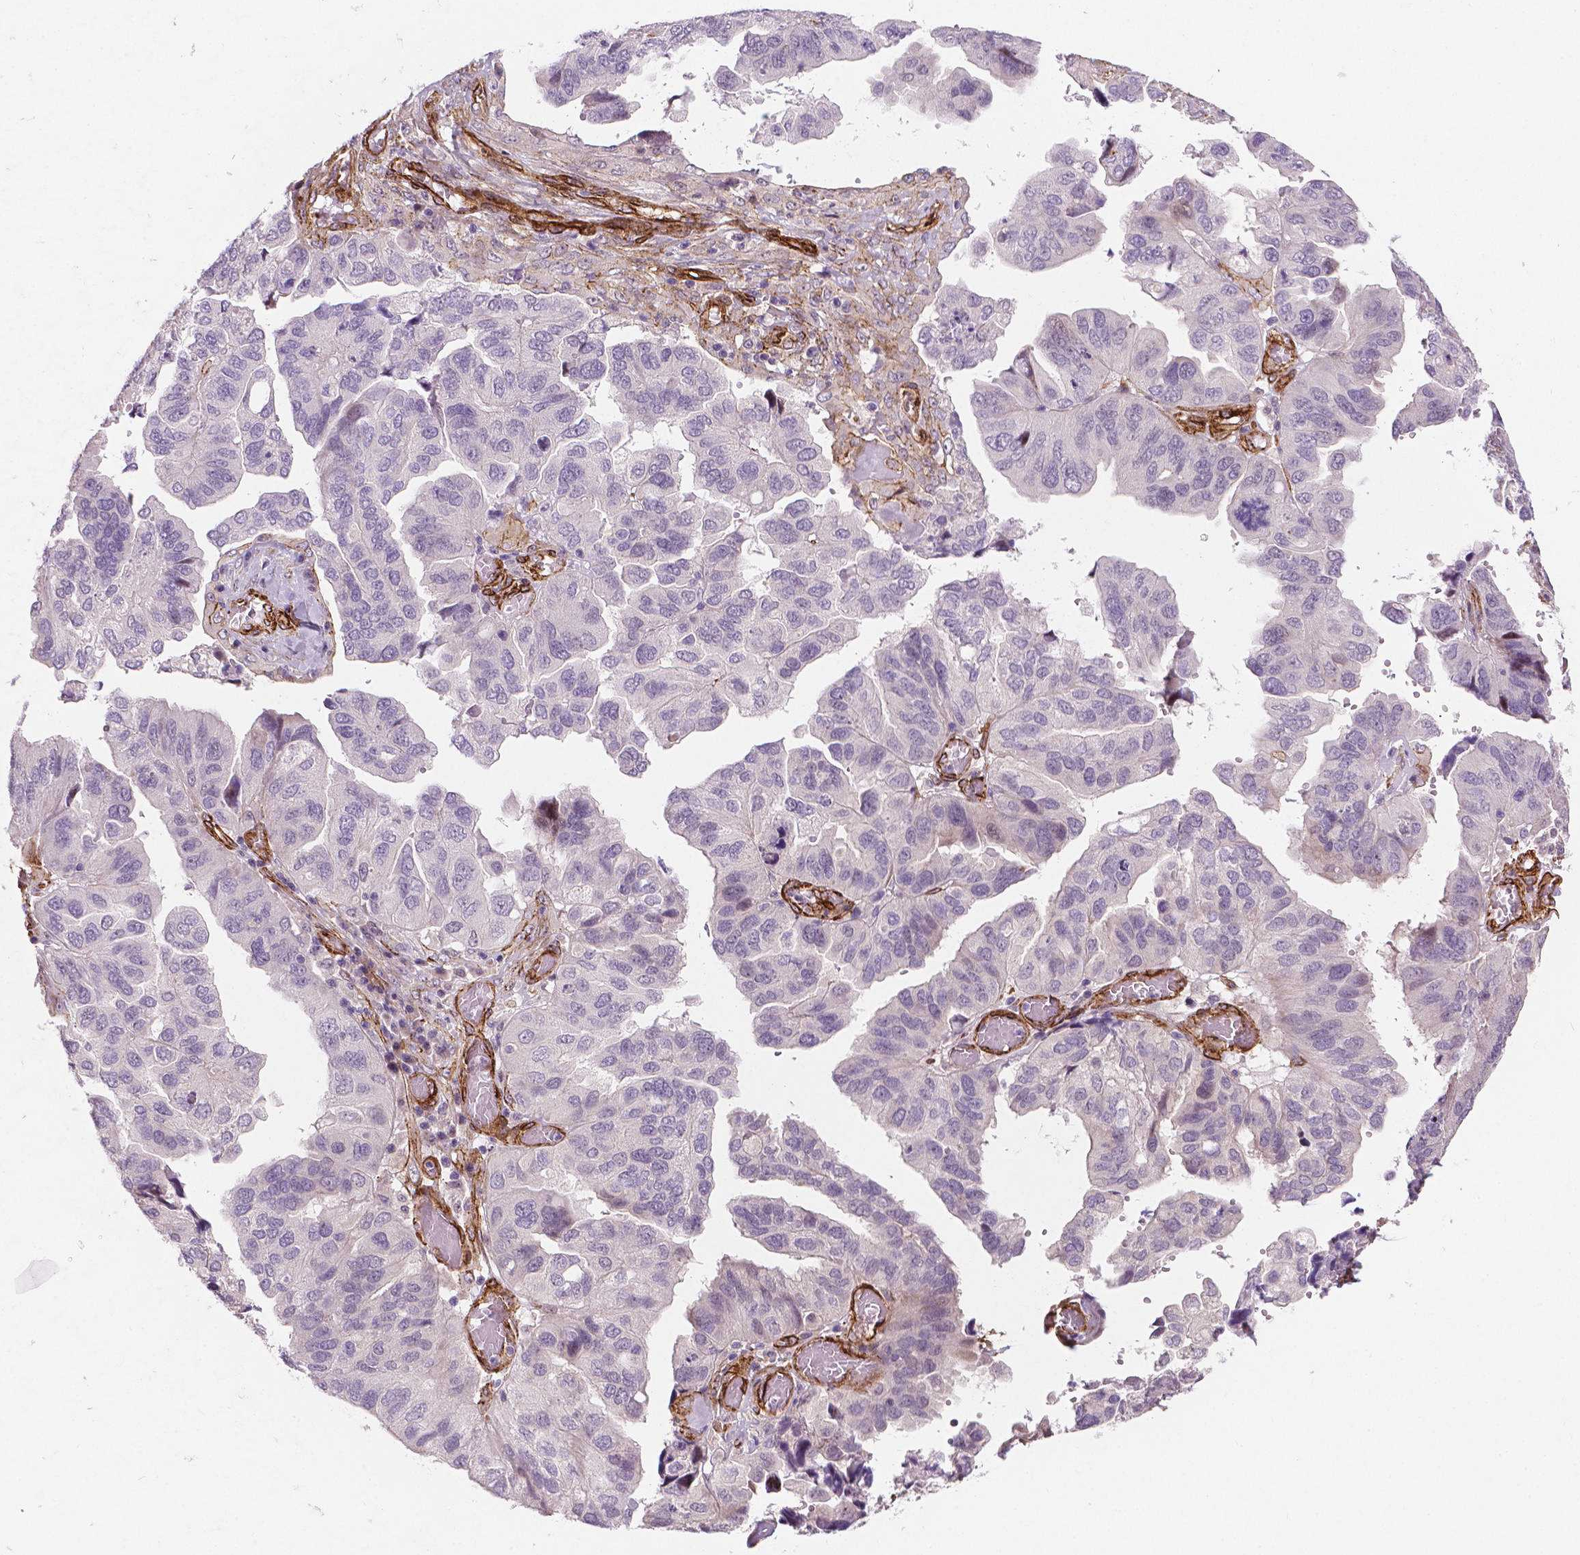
{"staining": {"intensity": "negative", "quantity": "none", "location": "none"}, "tissue": "ovarian cancer", "cell_type": "Tumor cells", "image_type": "cancer", "snomed": [{"axis": "morphology", "description": "Cystadenocarcinoma, serous, NOS"}, {"axis": "topography", "description": "Ovary"}], "caption": "IHC image of serous cystadenocarcinoma (ovarian) stained for a protein (brown), which shows no positivity in tumor cells.", "gene": "EGFL8", "patient": {"sex": "female", "age": 79}}